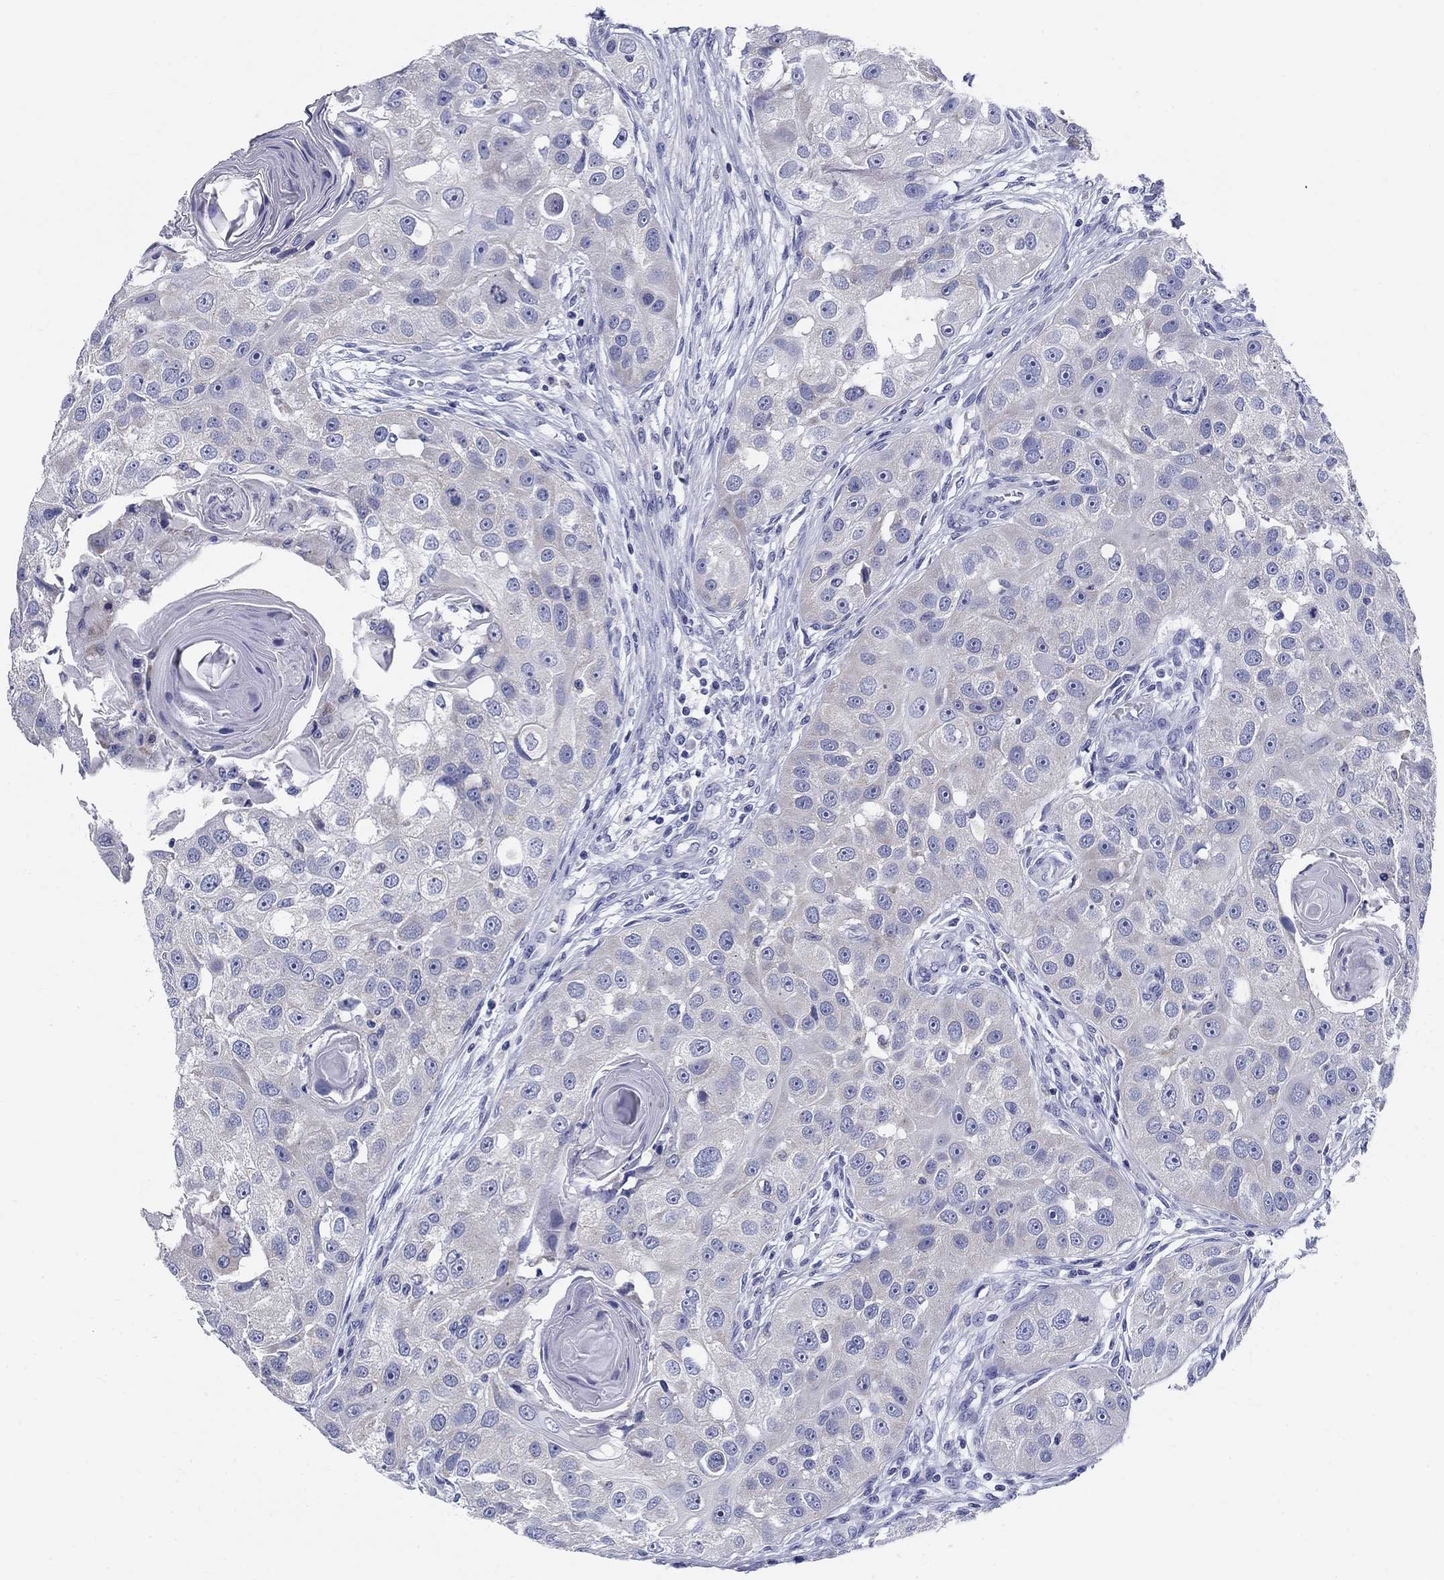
{"staining": {"intensity": "negative", "quantity": "none", "location": "none"}, "tissue": "head and neck cancer", "cell_type": "Tumor cells", "image_type": "cancer", "snomed": [{"axis": "morphology", "description": "Normal tissue, NOS"}, {"axis": "morphology", "description": "Squamous cell carcinoma, NOS"}, {"axis": "topography", "description": "Skeletal muscle"}, {"axis": "topography", "description": "Head-Neck"}], "caption": "The micrograph exhibits no staining of tumor cells in head and neck cancer.", "gene": "UPB1", "patient": {"sex": "male", "age": 51}}